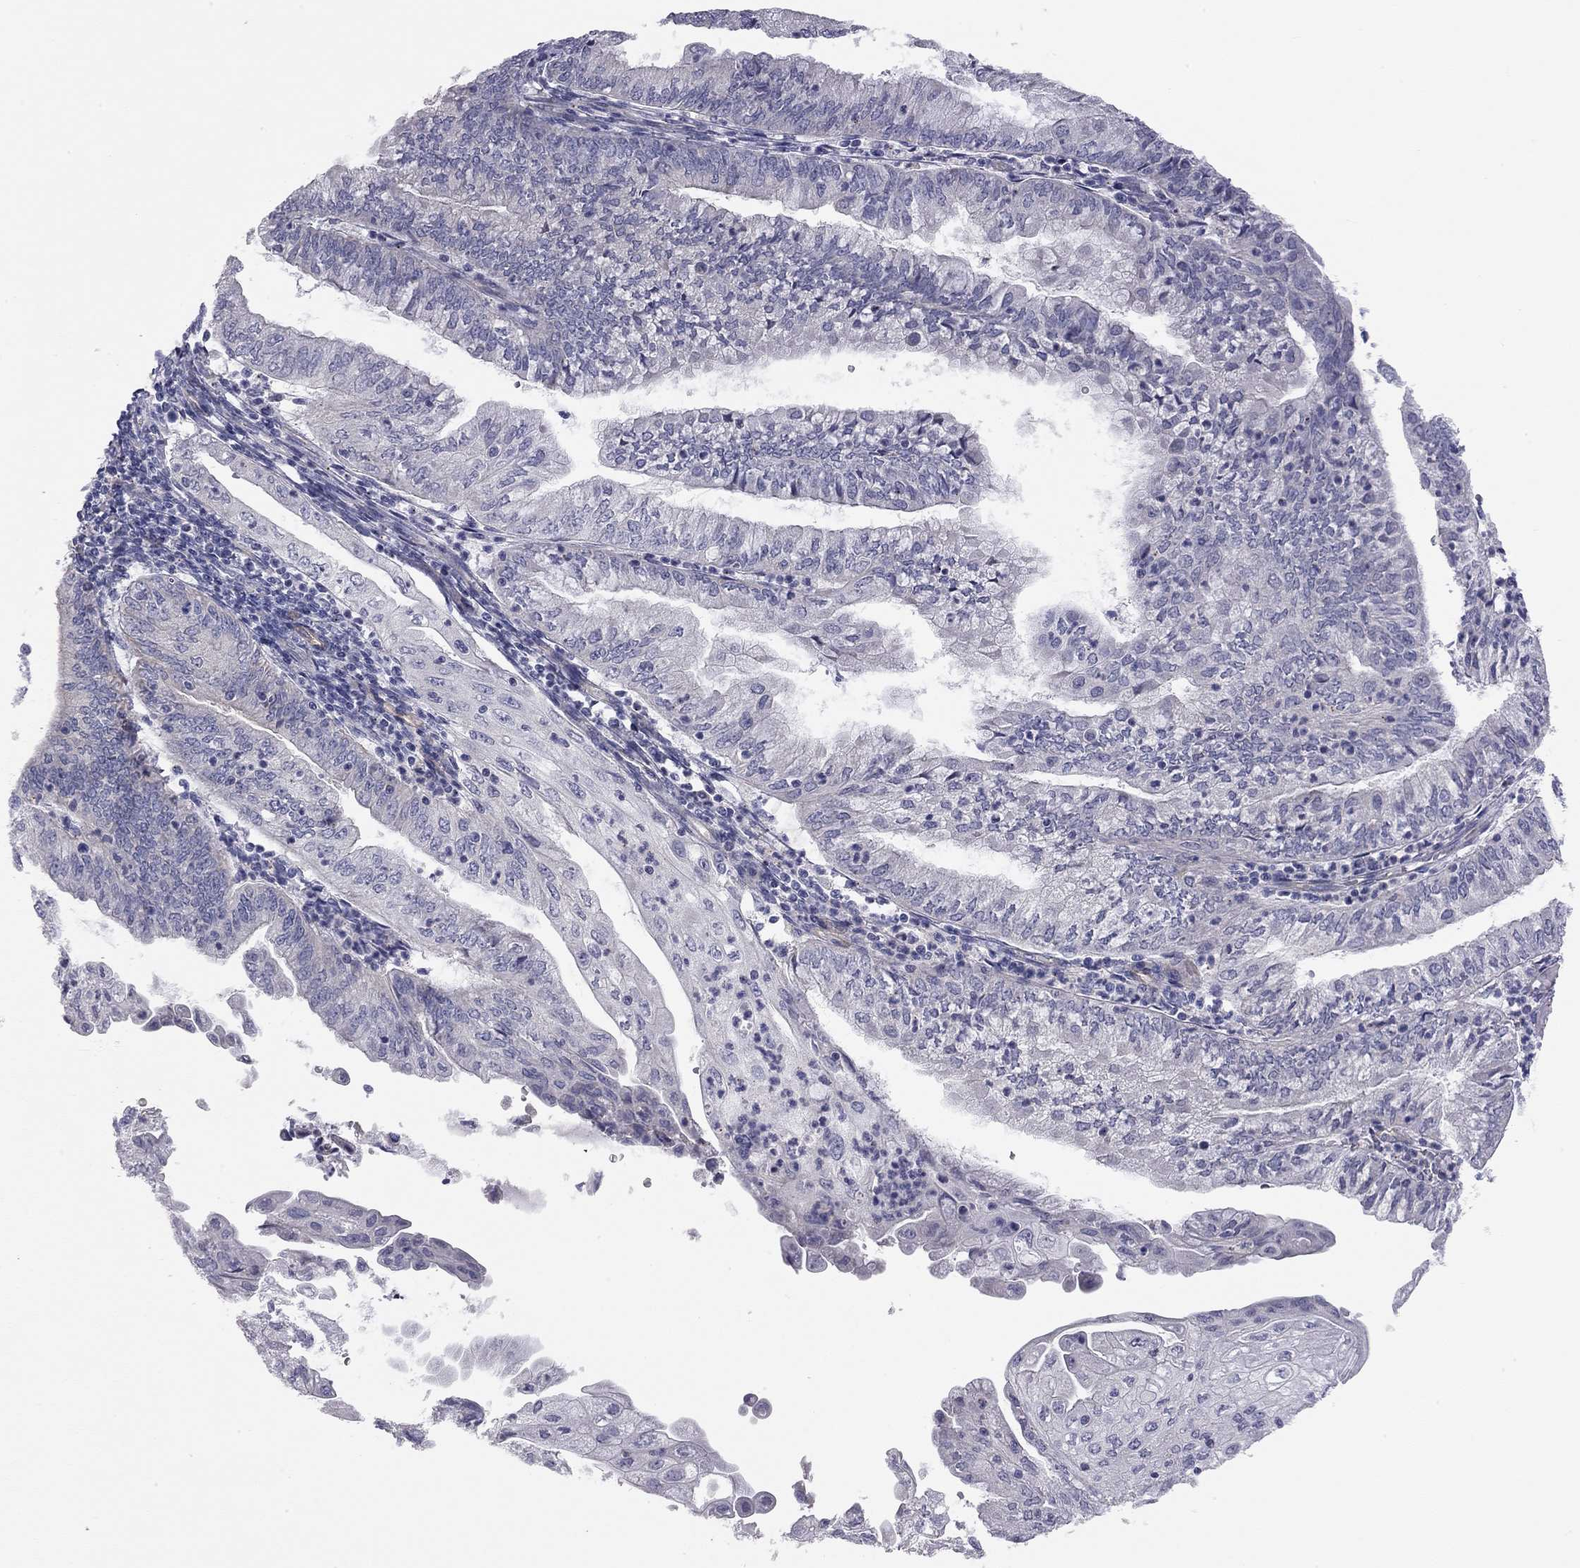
{"staining": {"intensity": "negative", "quantity": "none", "location": "none"}, "tissue": "endometrial cancer", "cell_type": "Tumor cells", "image_type": "cancer", "snomed": [{"axis": "morphology", "description": "Adenocarcinoma, NOS"}, {"axis": "topography", "description": "Endometrium"}], "caption": "Adenocarcinoma (endometrial) was stained to show a protein in brown. There is no significant expression in tumor cells.", "gene": "GPRC5B", "patient": {"sex": "female", "age": 55}}